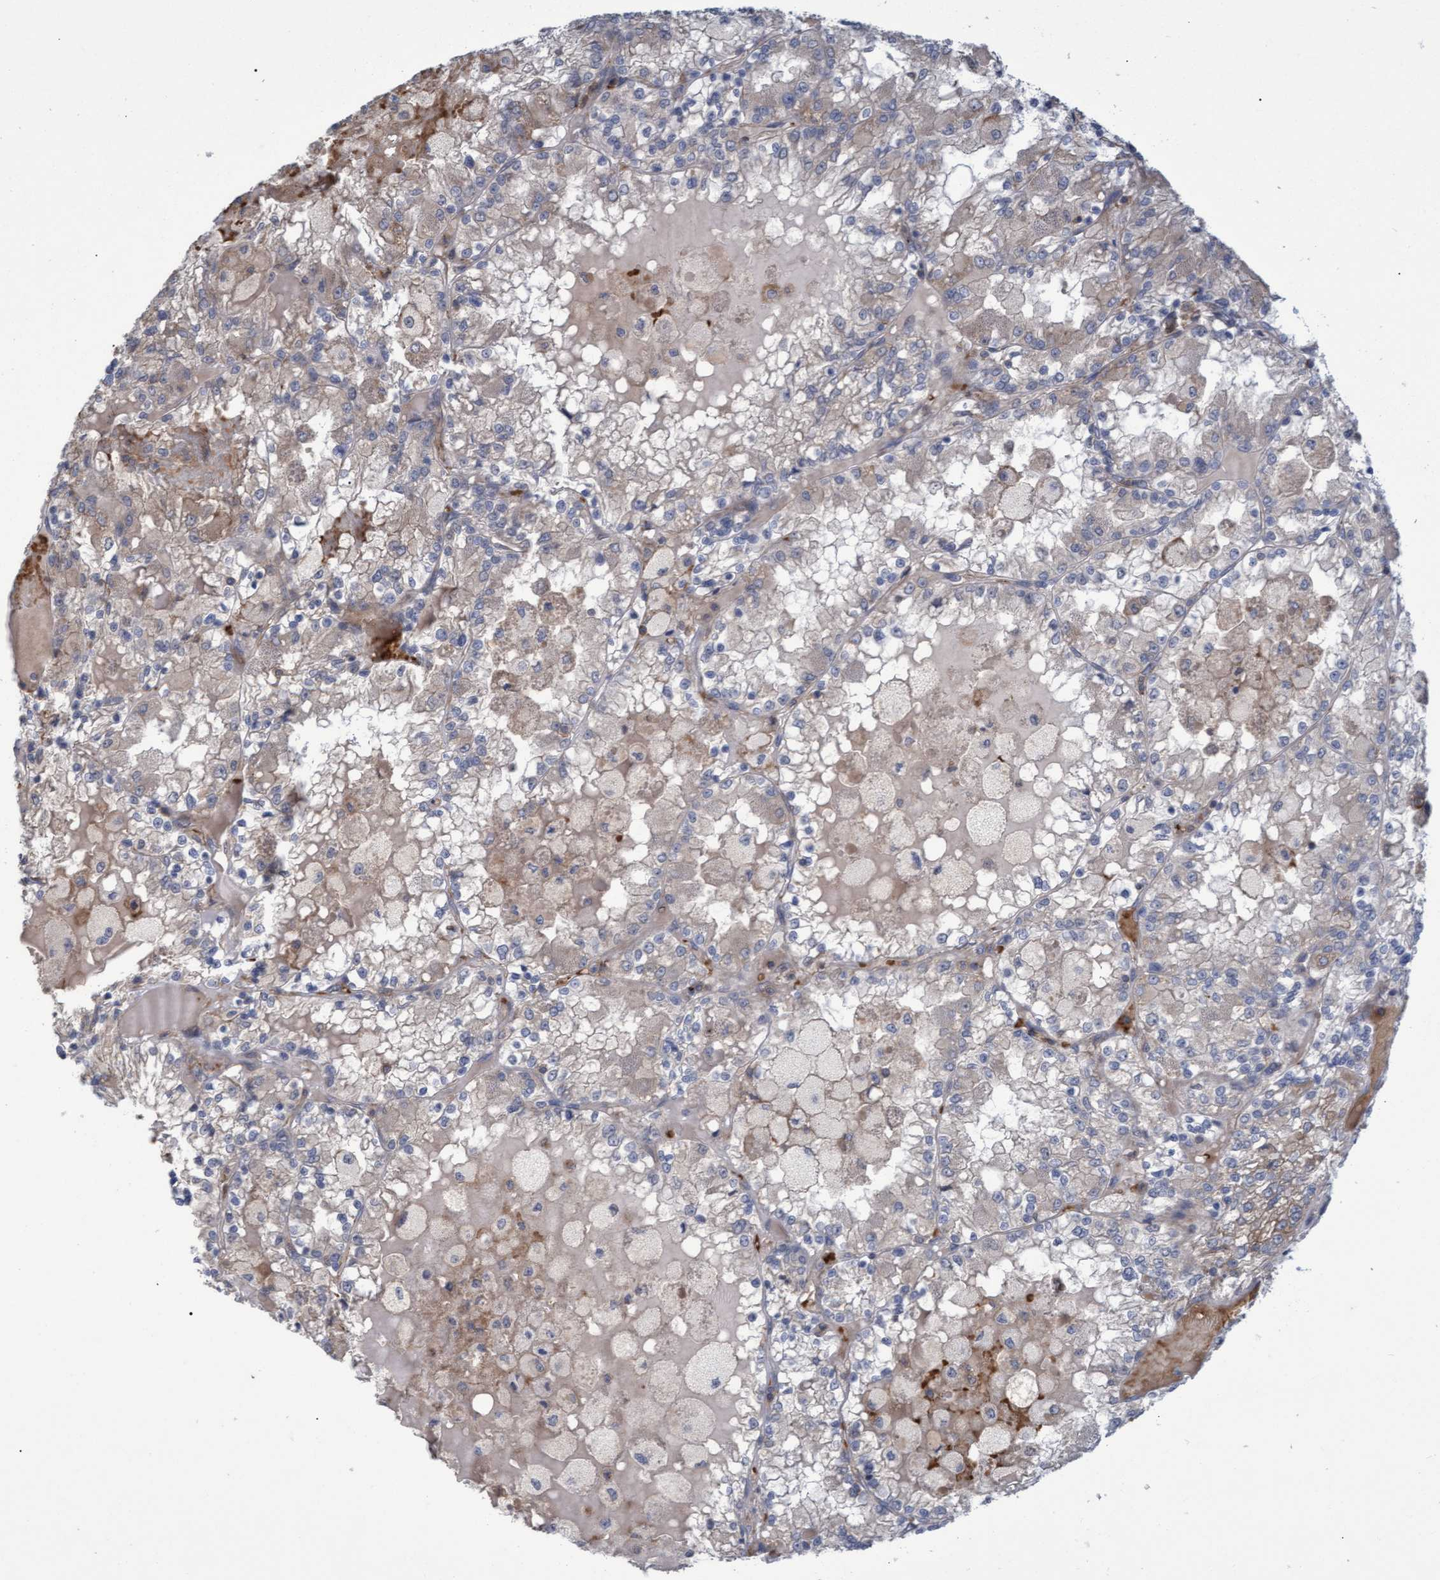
{"staining": {"intensity": "weak", "quantity": "25%-75%", "location": "cytoplasmic/membranous"}, "tissue": "renal cancer", "cell_type": "Tumor cells", "image_type": "cancer", "snomed": [{"axis": "morphology", "description": "Adenocarcinoma, NOS"}, {"axis": "topography", "description": "Kidney"}], "caption": "A micrograph of human renal cancer stained for a protein displays weak cytoplasmic/membranous brown staining in tumor cells.", "gene": "NAA15", "patient": {"sex": "female", "age": 56}}